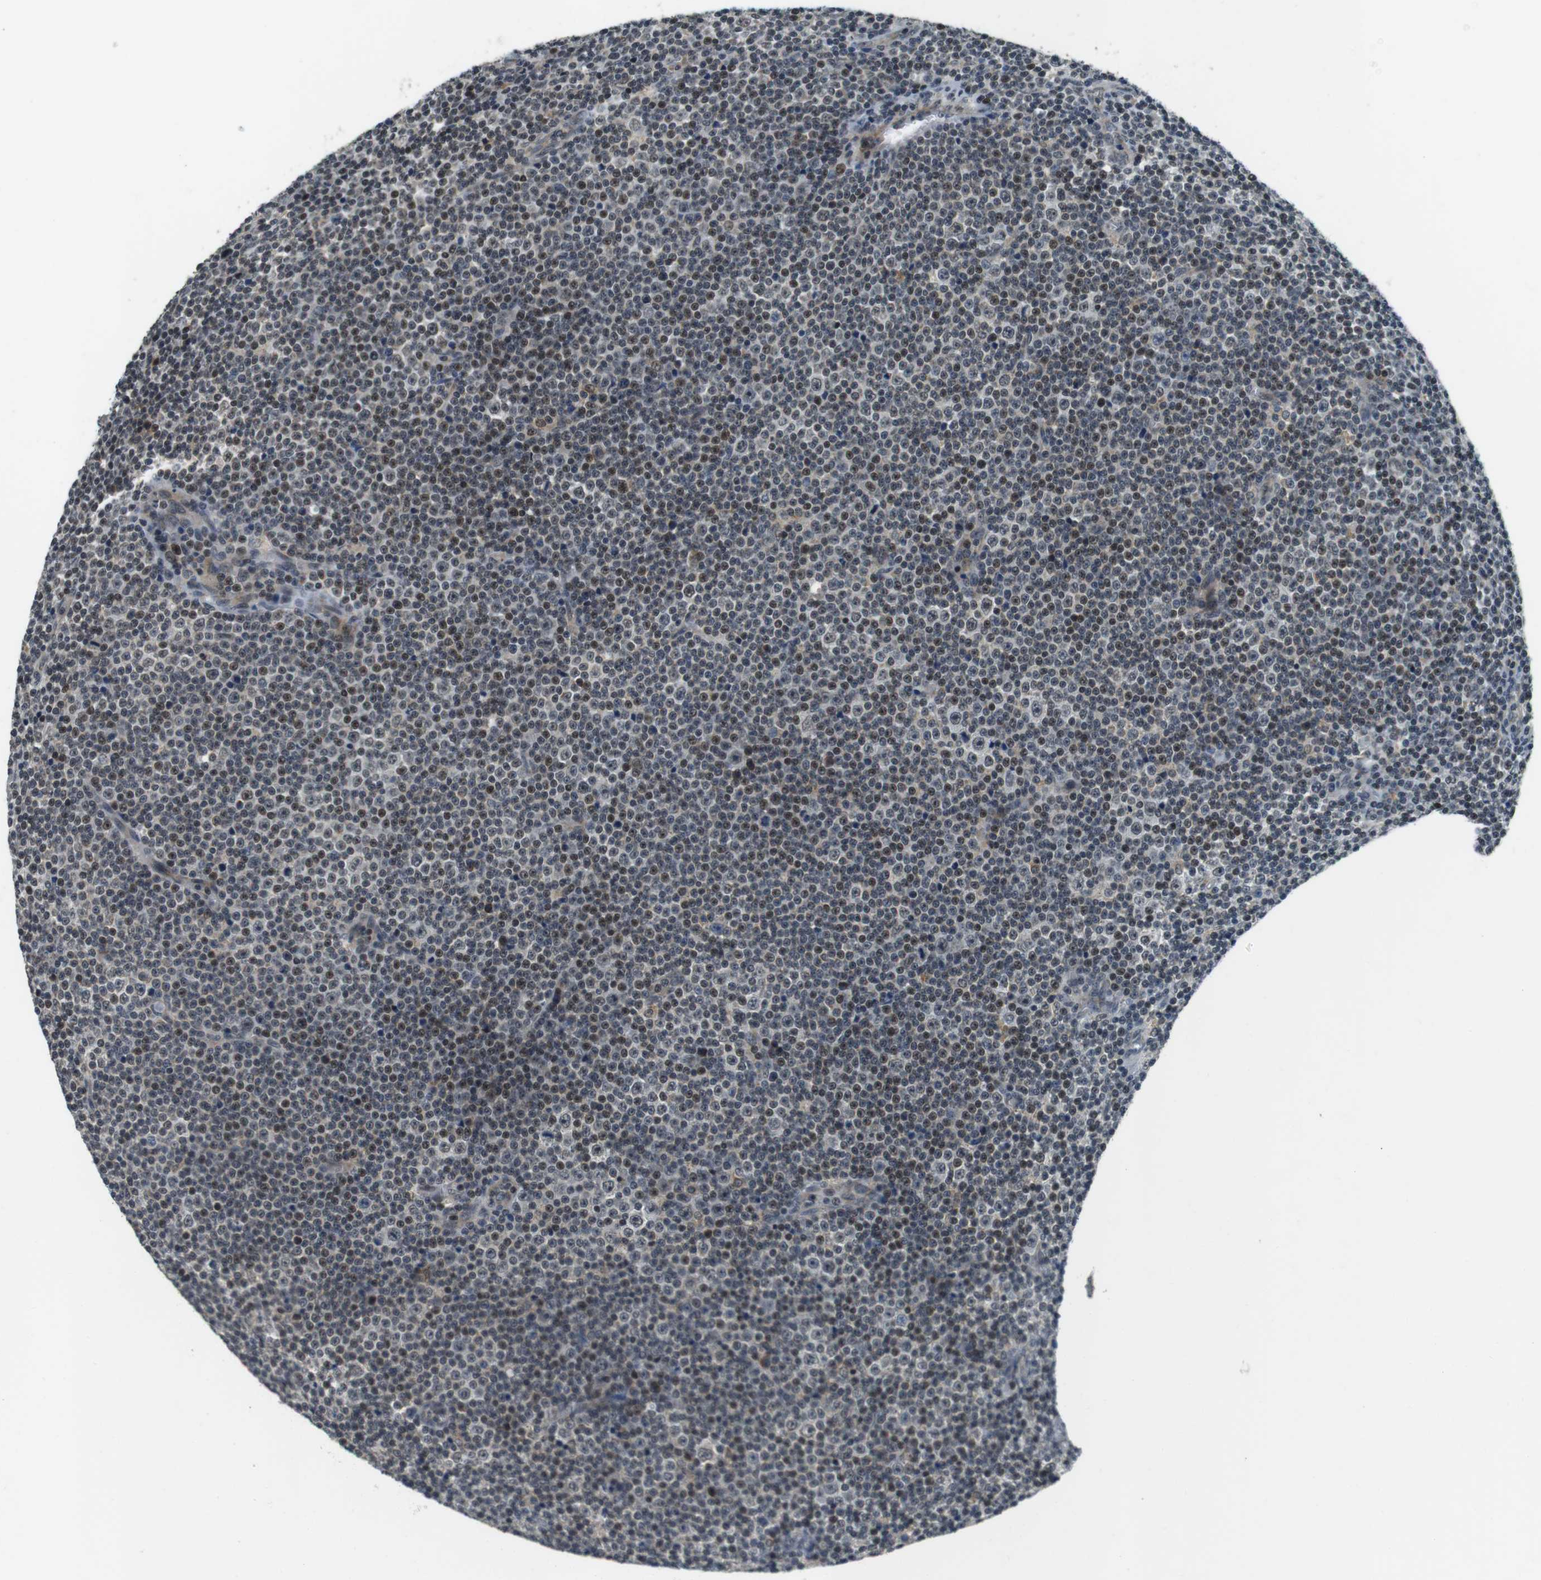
{"staining": {"intensity": "moderate", "quantity": "25%-75%", "location": "nuclear"}, "tissue": "lymphoma", "cell_type": "Tumor cells", "image_type": "cancer", "snomed": [{"axis": "morphology", "description": "Malignant lymphoma, non-Hodgkin's type, Low grade"}, {"axis": "topography", "description": "Lymph node"}], "caption": "Tumor cells exhibit medium levels of moderate nuclear staining in approximately 25%-75% of cells in human low-grade malignant lymphoma, non-Hodgkin's type.", "gene": "BRD4", "patient": {"sex": "female", "age": 67}}